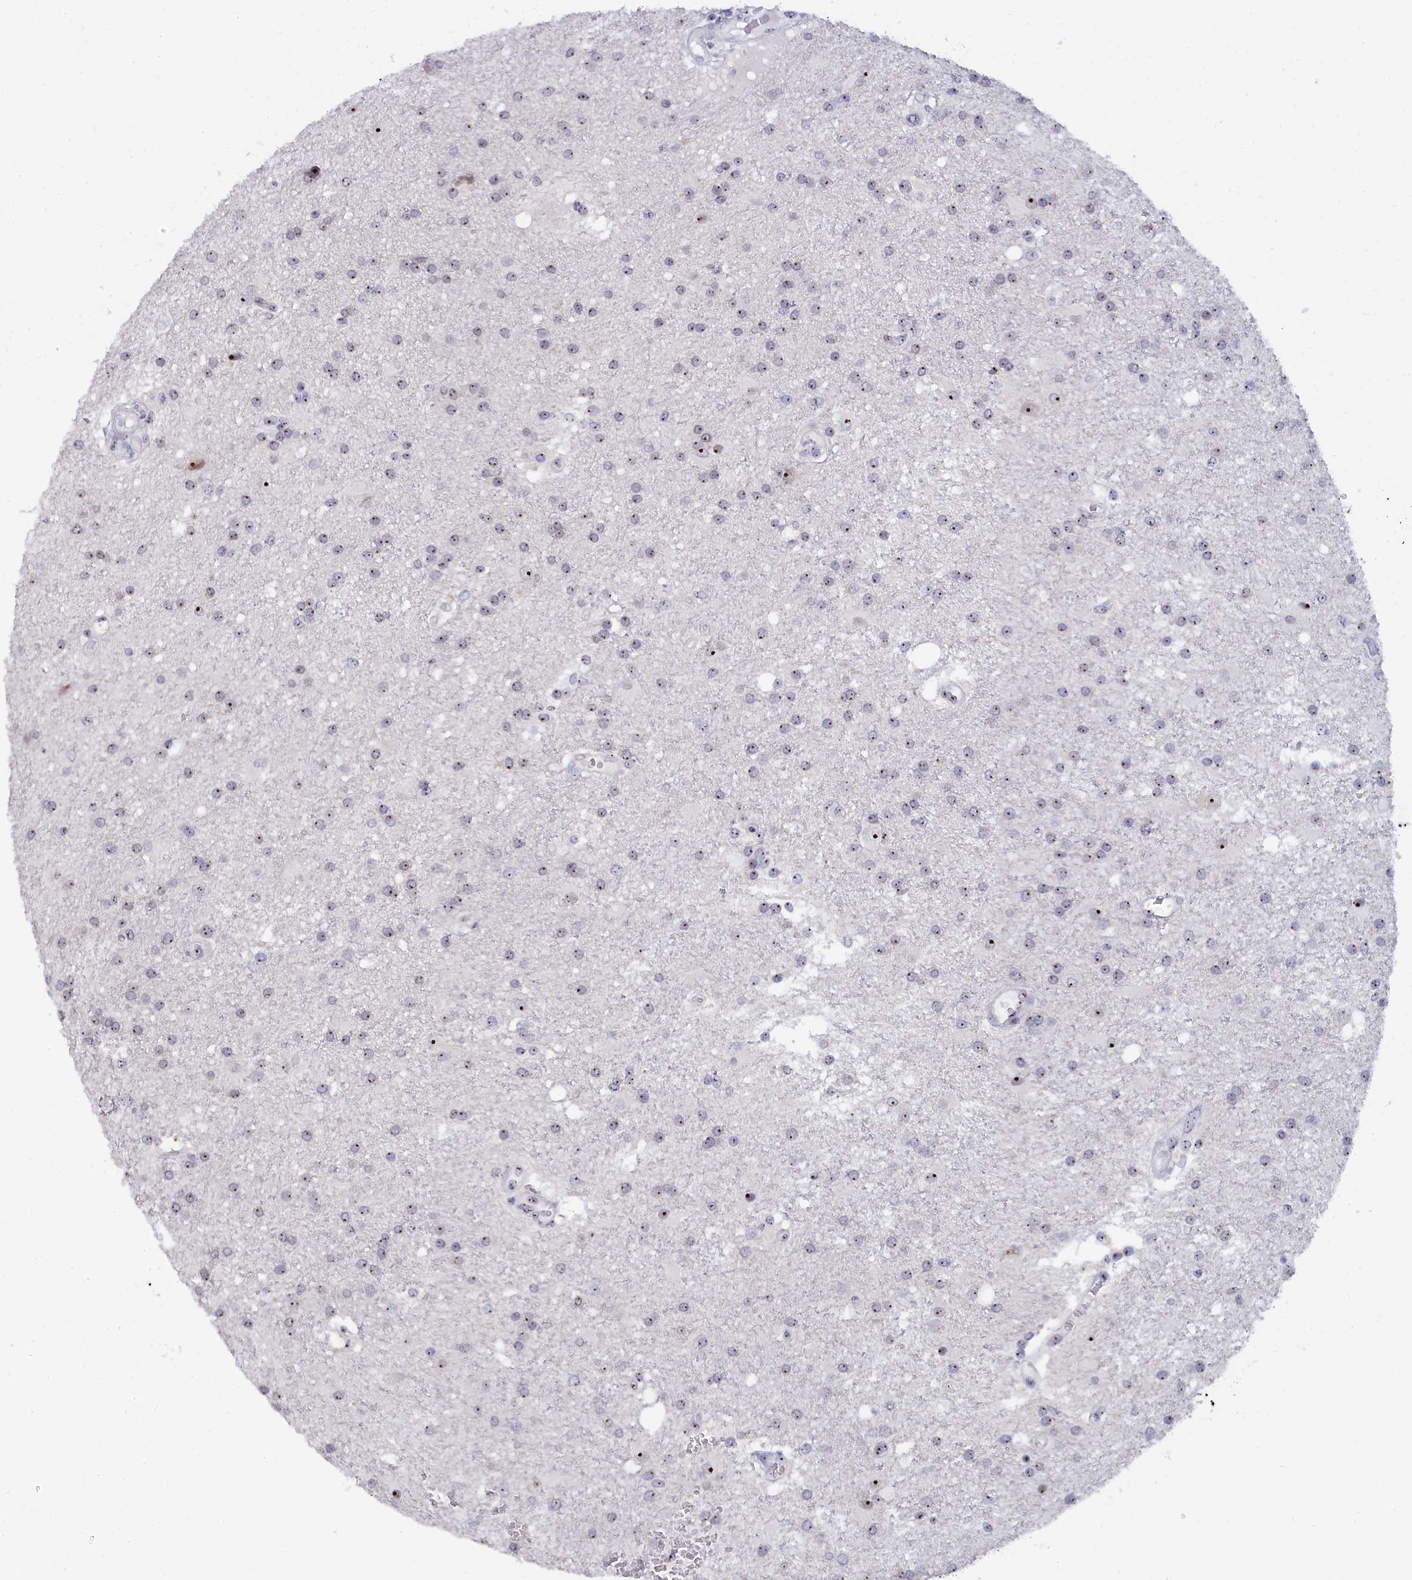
{"staining": {"intensity": "moderate", "quantity": "25%-75%", "location": "nuclear"}, "tissue": "glioma", "cell_type": "Tumor cells", "image_type": "cancer", "snomed": [{"axis": "morphology", "description": "Glioma, malignant, Low grade"}, {"axis": "topography", "description": "Brain"}], "caption": "Moderate nuclear positivity is present in approximately 25%-75% of tumor cells in glioma.", "gene": "RSL1D1", "patient": {"sex": "male", "age": 66}}